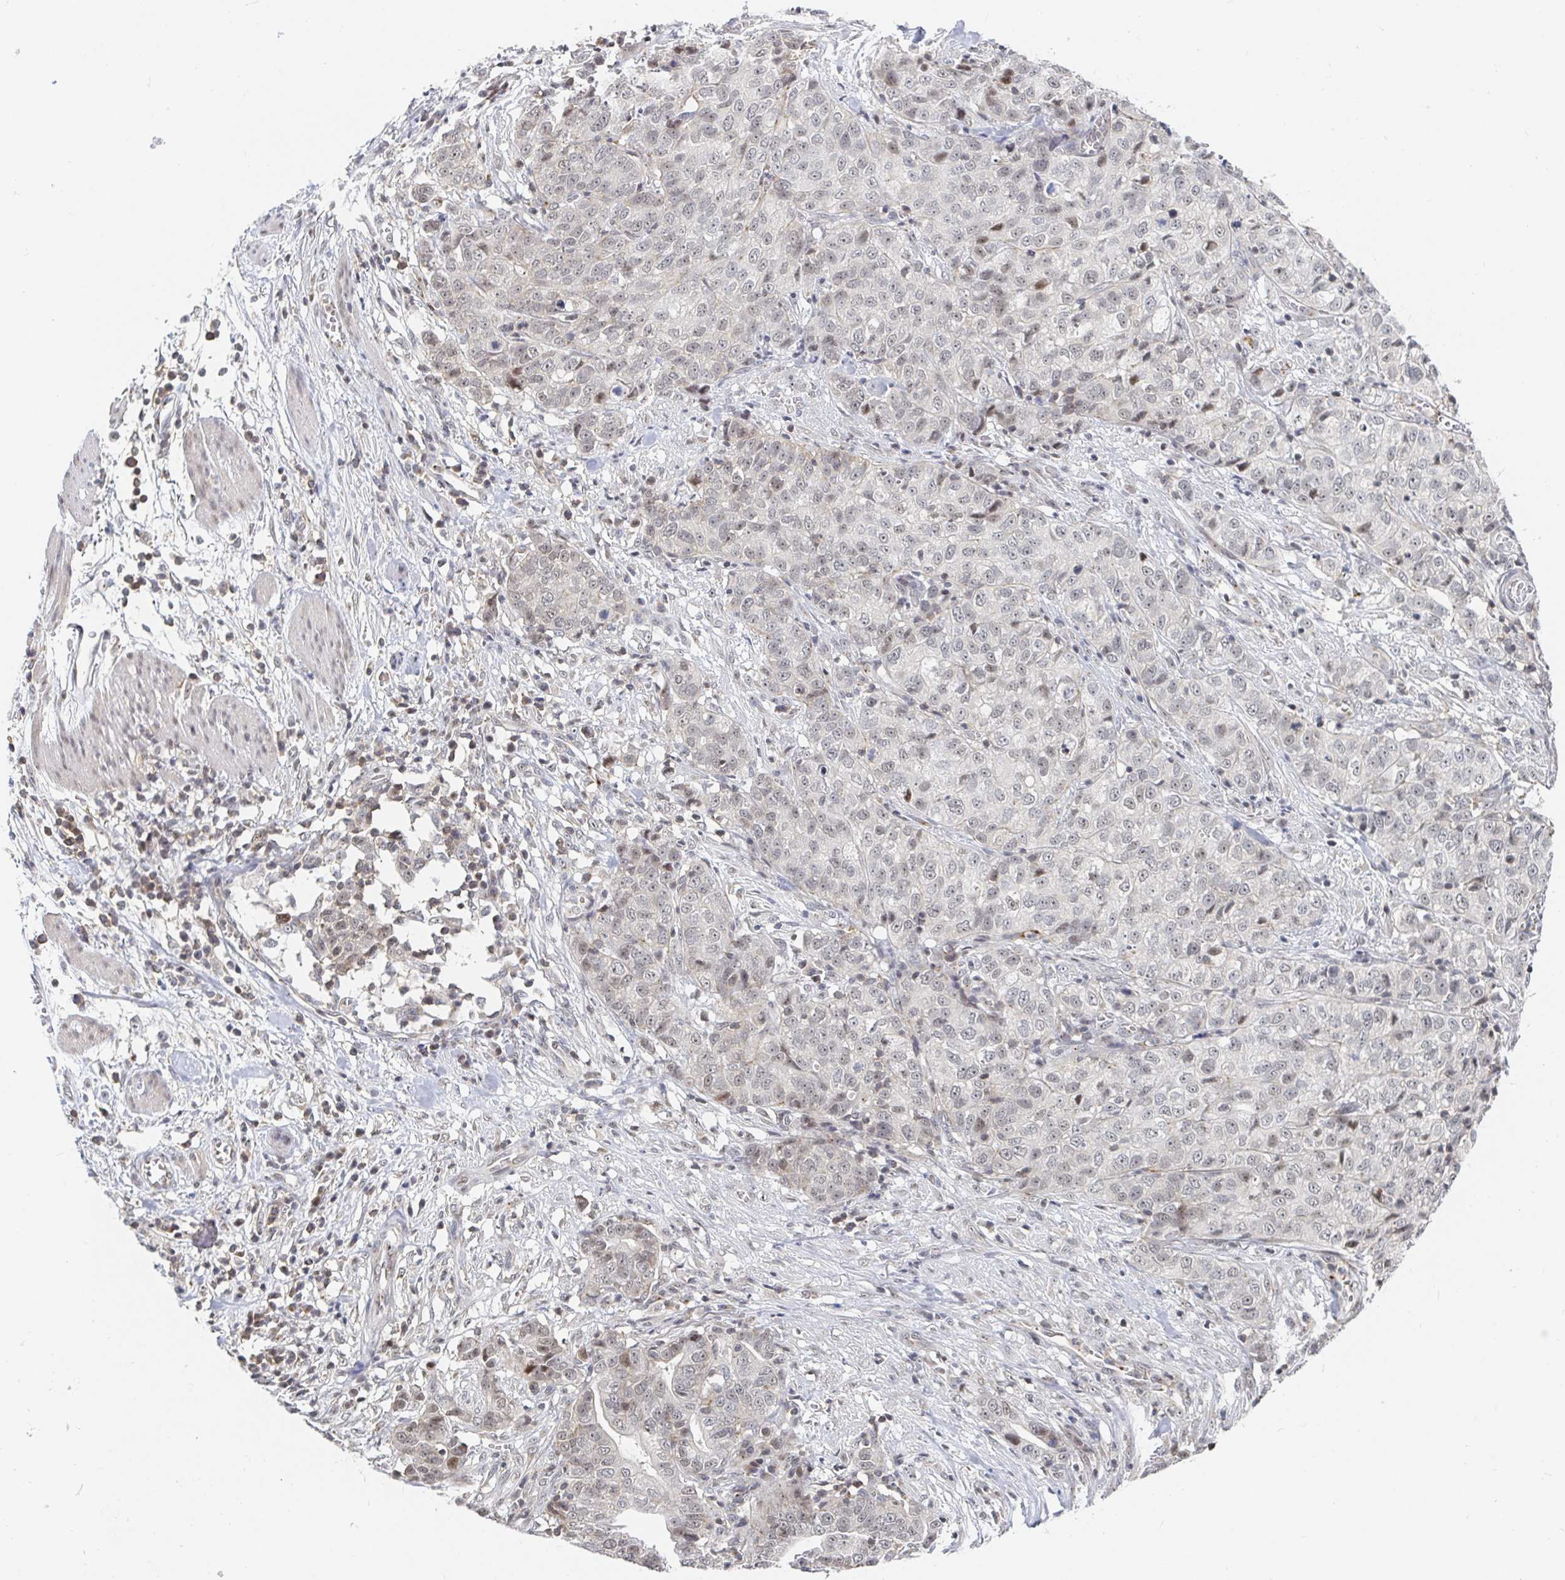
{"staining": {"intensity": "weak", "quantity": "<25%", "location": "cytoplasmic/membranous,nuclear"}, "tissue": "stomach cancer", "cell_type": "Tumor cells", "image_type": "cancer", "snomed": [{"axis": "morphology", "description": "Adenocarcinoma, NOS"}, {"axis": "topography", "description": "Stomach, upper"}], "caption": "This photomicrograph is of stomach cancer stained with immunohistochemistry (IHC) to label a protein in brown with the nuclei are counter-stained blue. There is no expression in tumor cells.", "gene": "CHD2", "patient": {"sex": "female", "age": 67}}